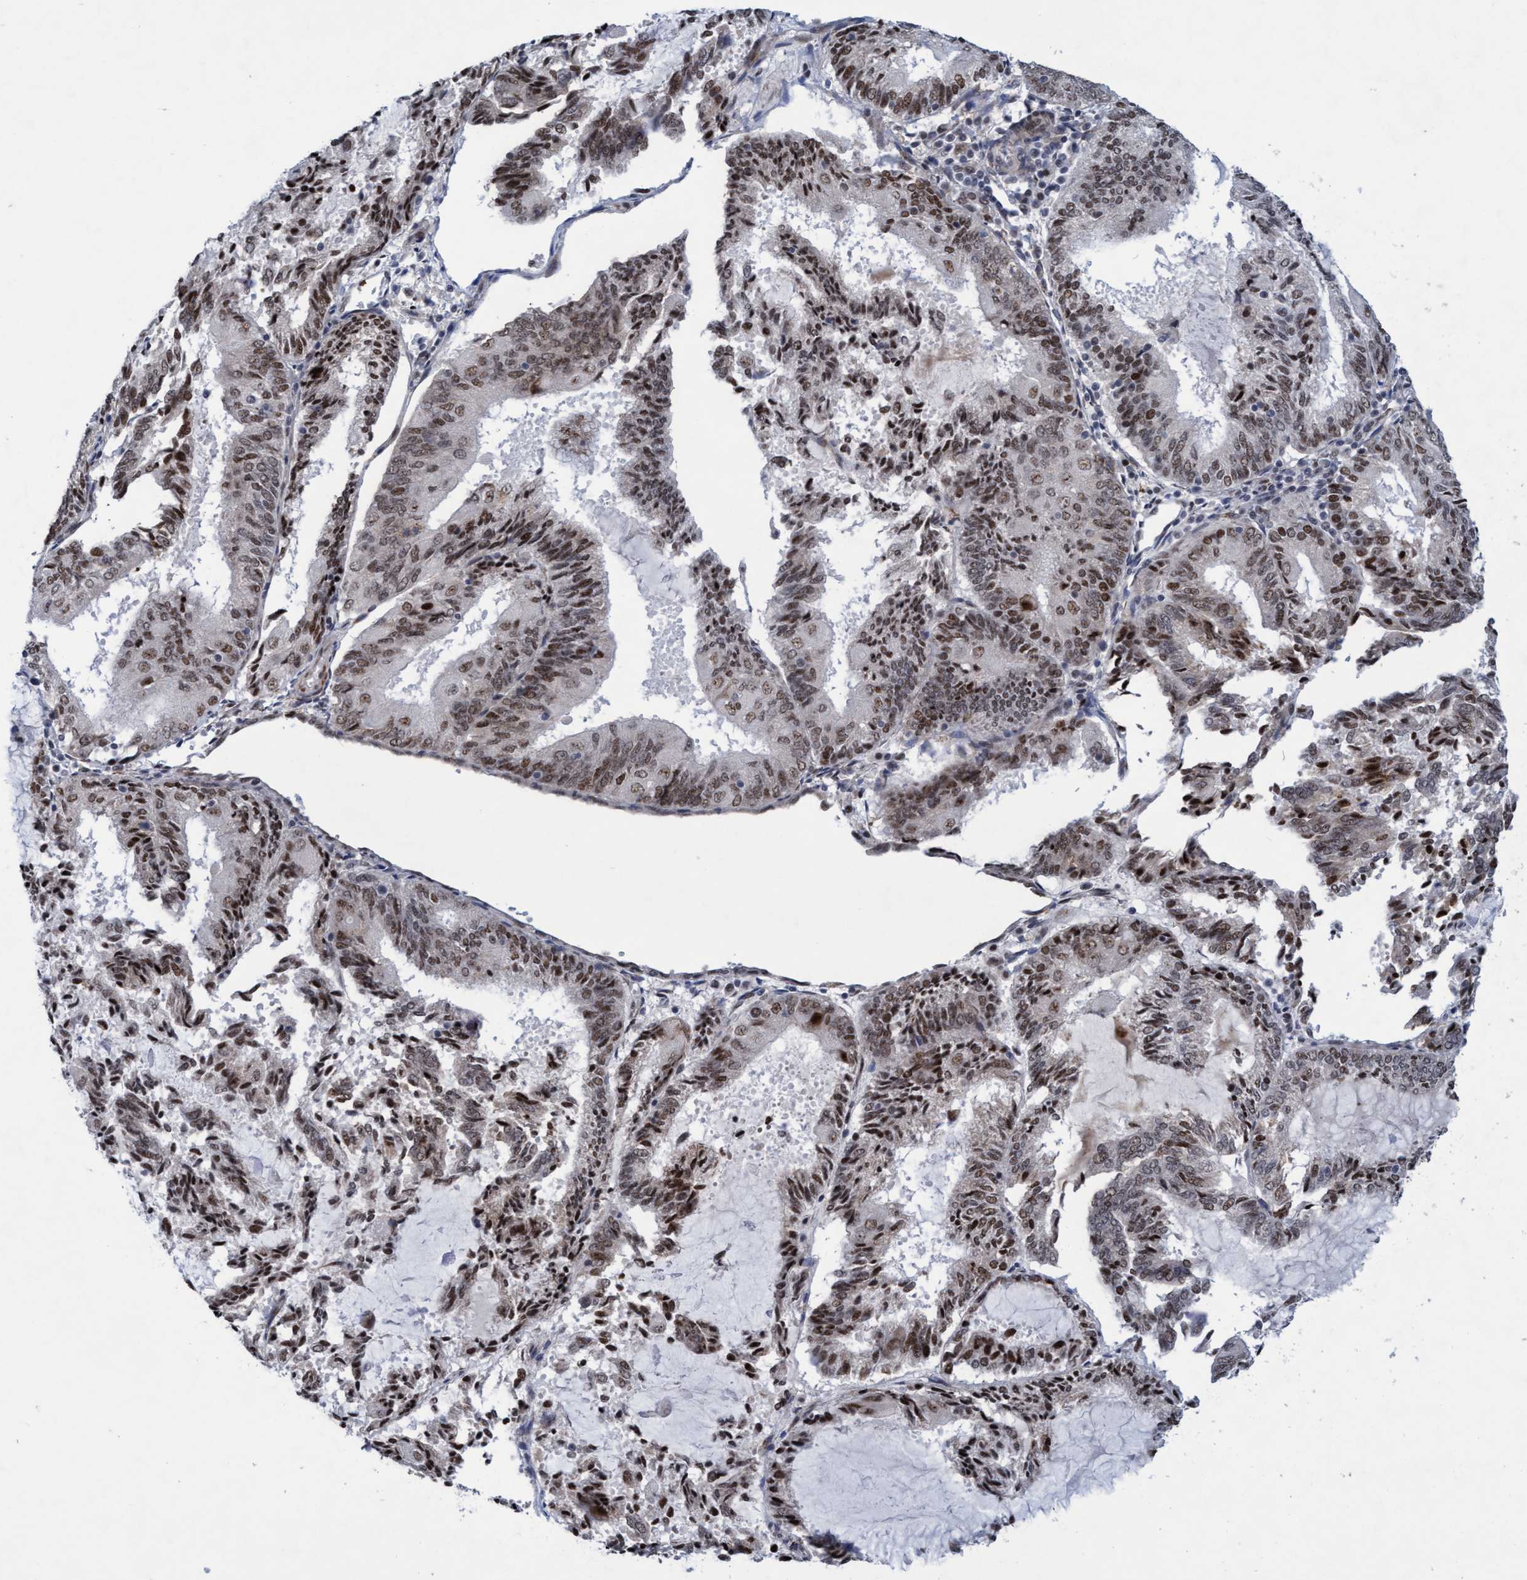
{"staining": {"intensity": "weak", "quantity": ">75%", "location": "nuclear"}, "tissue": "endometrial cancer", "cell_type": "Tumor cells", "image_type": "cancer", "snomed": [{"axis": "morphology", "description": "Adenocarcinoma, NOS"}, {"axis": "topography", "description": "Endometrium"}], "caption": "Protein staining of adenocarcinoma (endometrial) tissue demonstrates weak nuclear staining in approximately >75% of tumor cells.", "gene": "GLT6D1", "patient": {"sex": "female", "age": 81}}